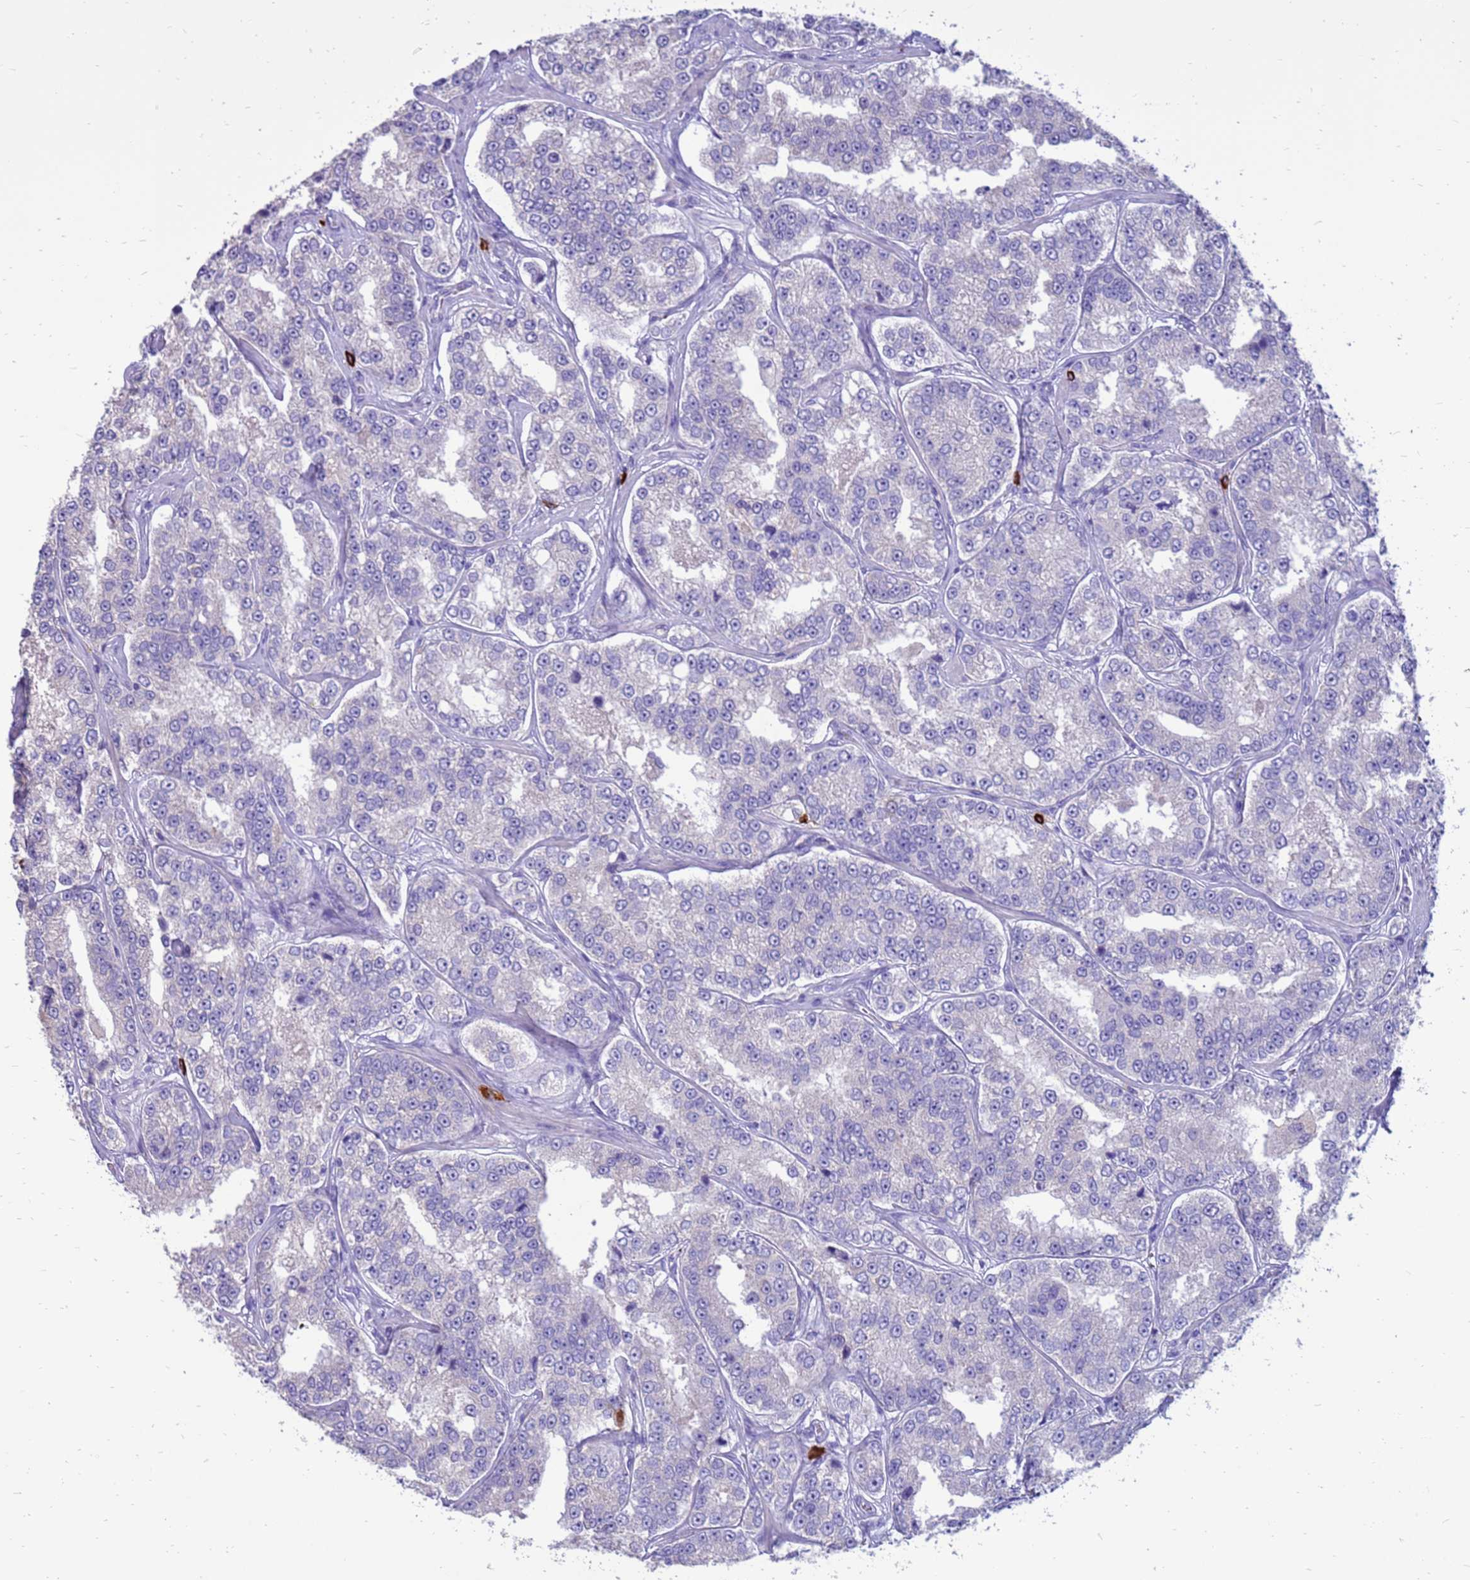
{"staining": {"intensity": "negative", "quantity": "none", "location": "none"}, "tissue": "prostate cancer", "cell_type": "Tumor cells", "image_type": "cancer", "snomed": [{"axis": "morphology", "description": "Normal tissue, NOS"}, {"axis": "morphology", "description": "Adenocarcinoma, High grade"}, {"axis": "topography", "description": "Prostate"}], "caption": "Immunohistochemistry histopathology image of neoplastic tissue: human prostate cancer (adenocarcinoma (high-grade)) stained with DAB exhibits no significant protein staining in tumor cells.", "gene": "PDE10A", "patient": {"sex": "male", "age": 83}}